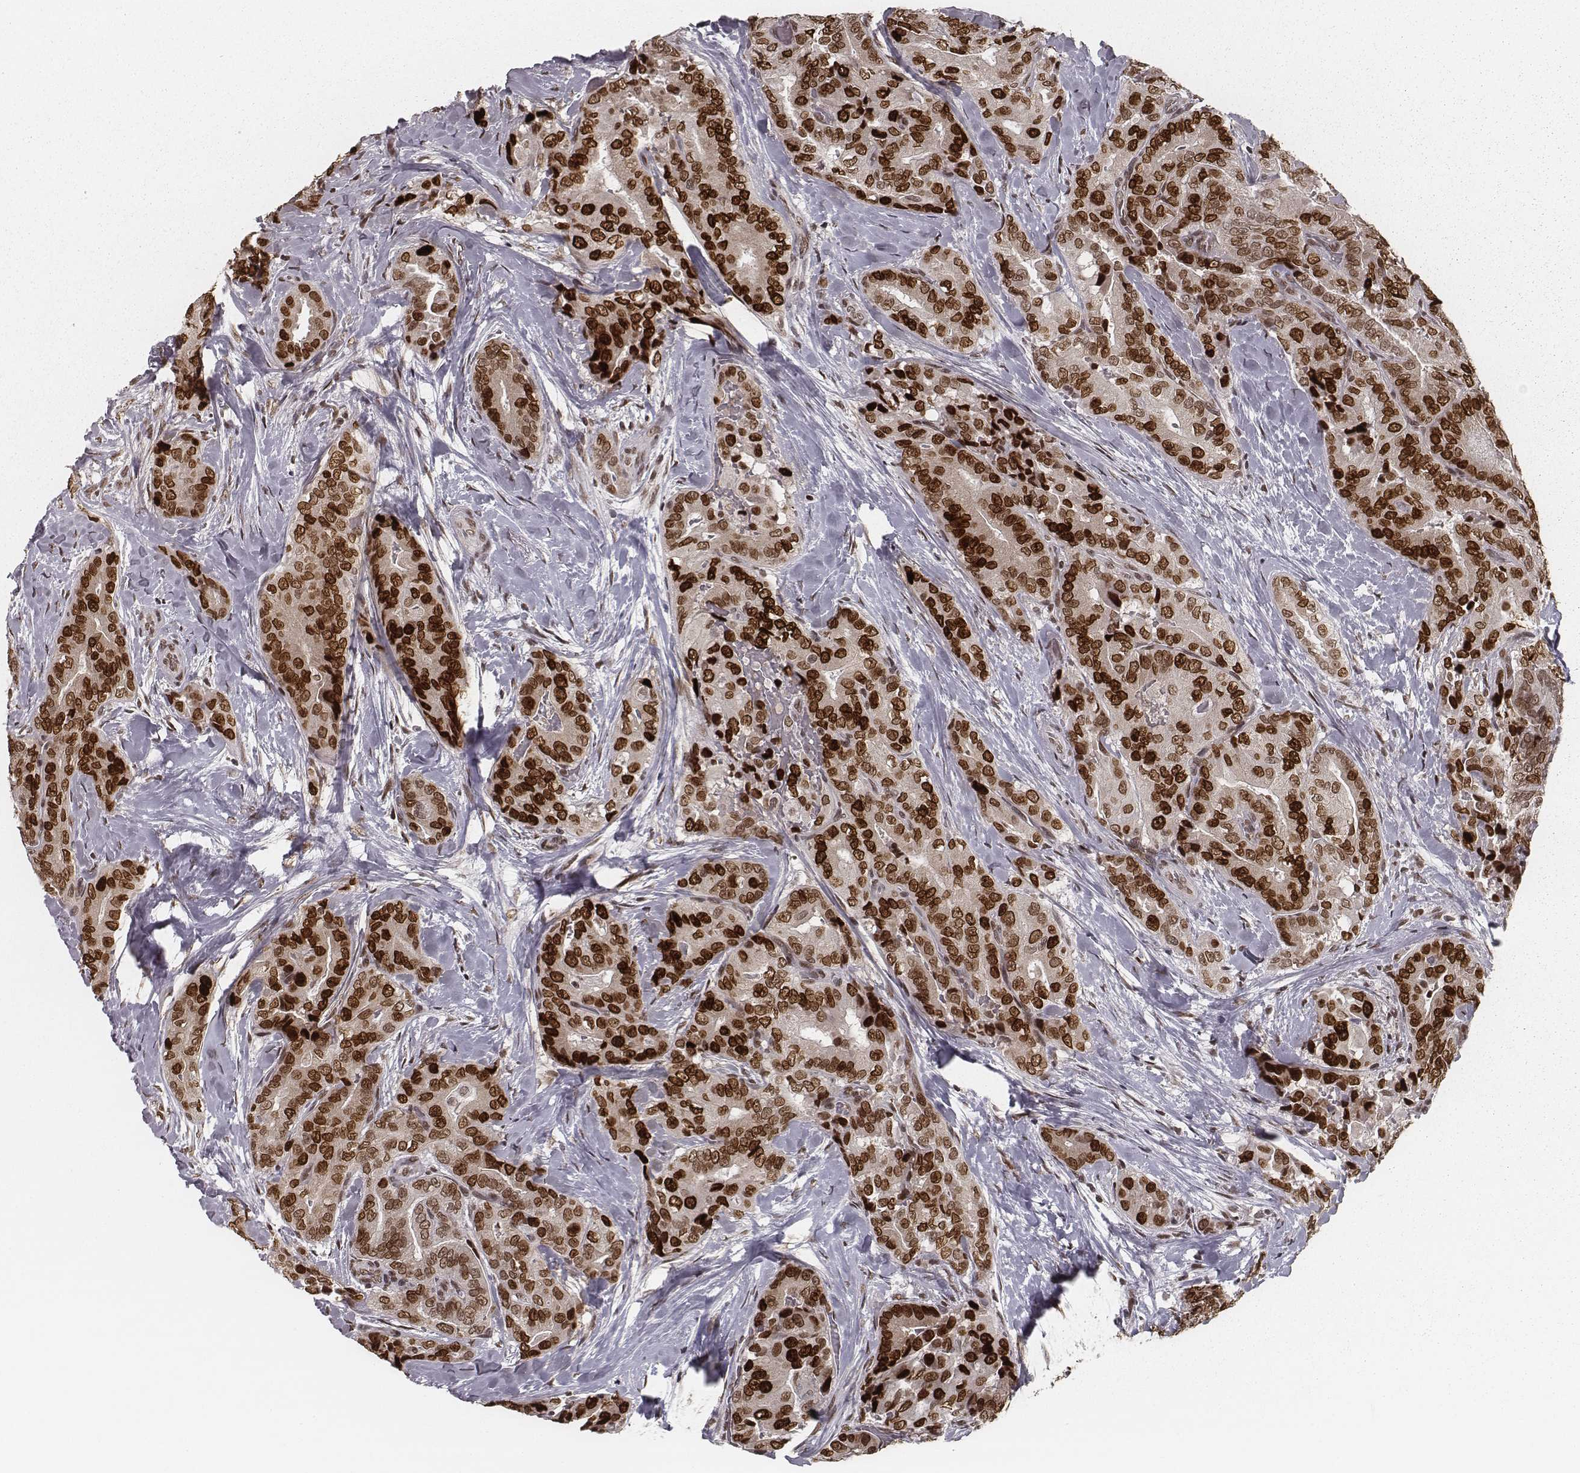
{"staining": {"intensity": "strong", "quantity": ">75%", "location": "nuclear"}, "tissue": "thyroid cancer", "cell_type": "Tumor cells", "image_type": "cancer", "snomed": [{"axis": "morphology", "description": "Papillary adenocarcinoma, NOS"}, {"axis": "topography", "description": "Thyroid gland"}], "caption": "Thyroid papillary adenocarcinoma stained with a brown dye demonstrates strong nuclear positive staining in about >75% of tumor cells.", "gene": "HMGA2", "patient": {"sex": "male", "age": 61}}